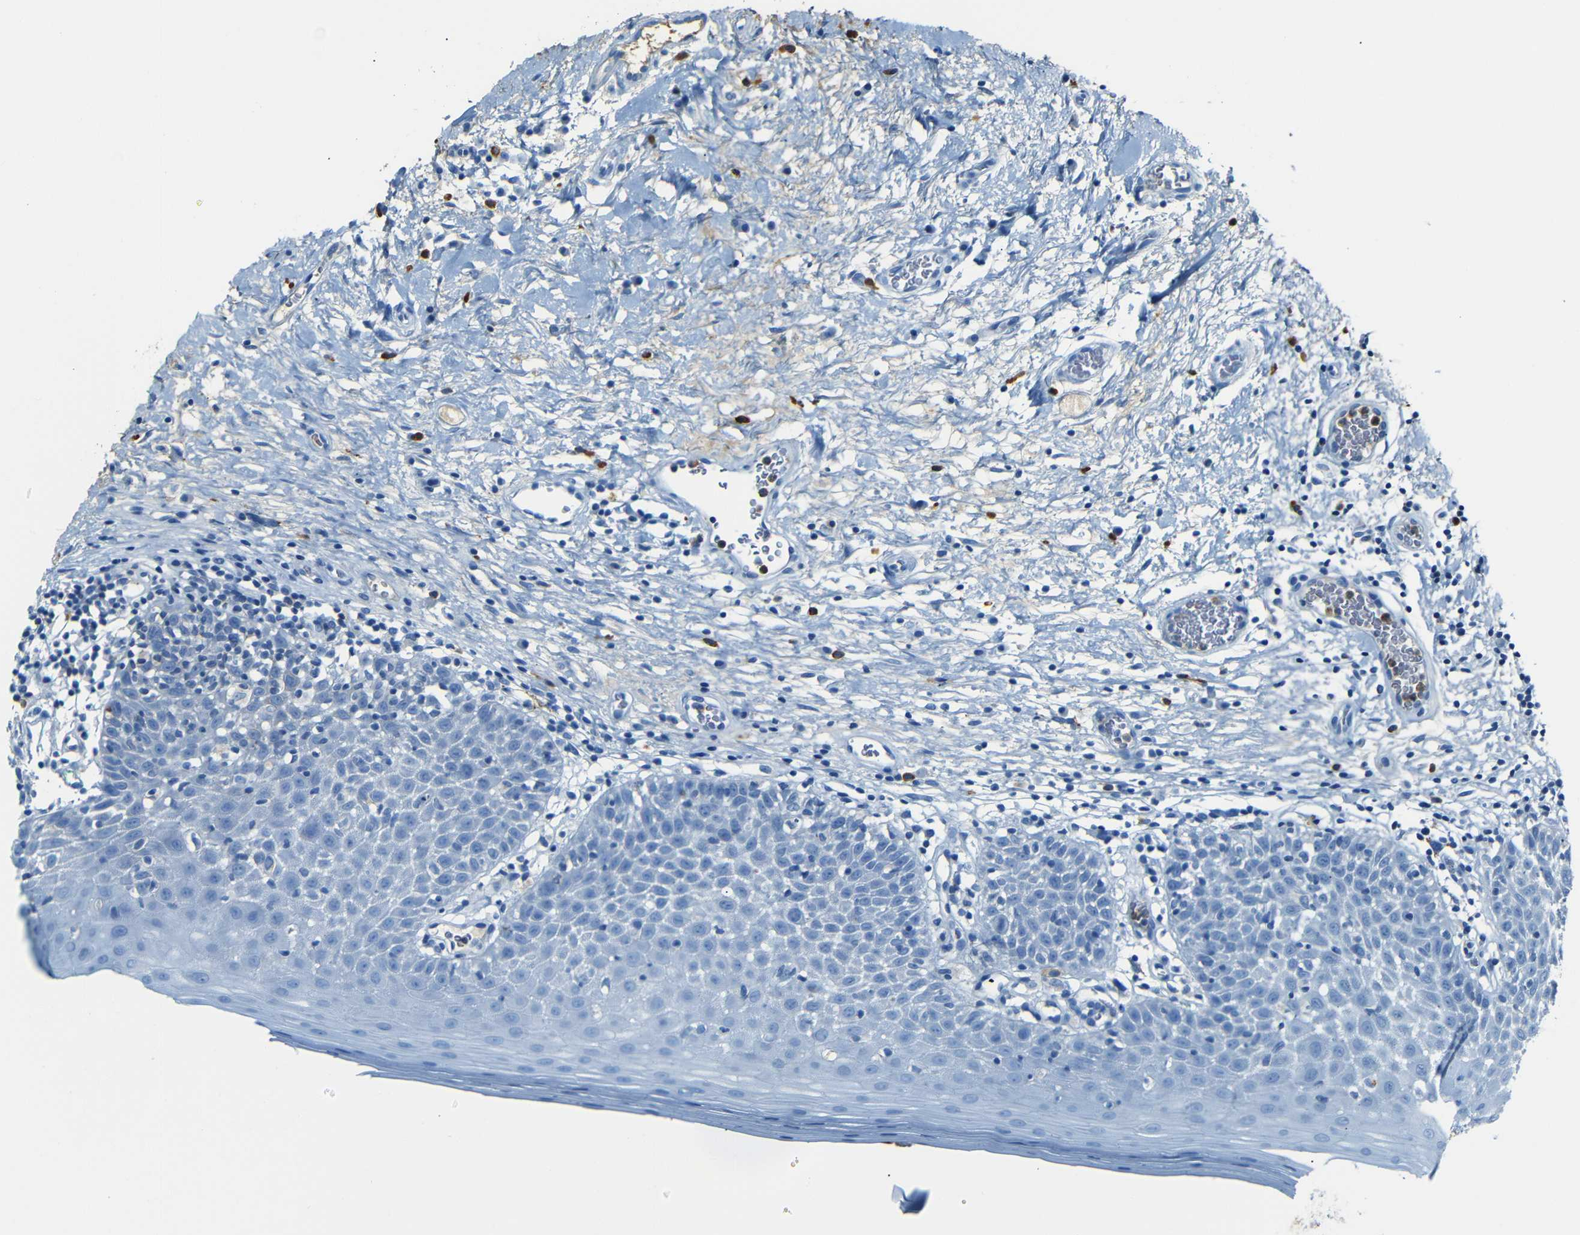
{"staining": {"intensity": "negative", "quantity": "none", "location": "none"}, "tissue": "oral mucosa", "cell_type": "Squamous epithelial cells", "image_type": "normal", "snomed": [{"axis": "morphology", "description": "Normal tissue, NOS"}, {"axis": "topography", "description": "Skeletal muscle"}, {"axis": "topography", "description": "Oral tissue"}], "caption": "This is an immunohistochemistry histopathology image of benign human oral mucosa. There is no positivity in squamous epithelial cells.", "gene": "SERPINA1", "patient": {"sex": "male", "age": 58}}